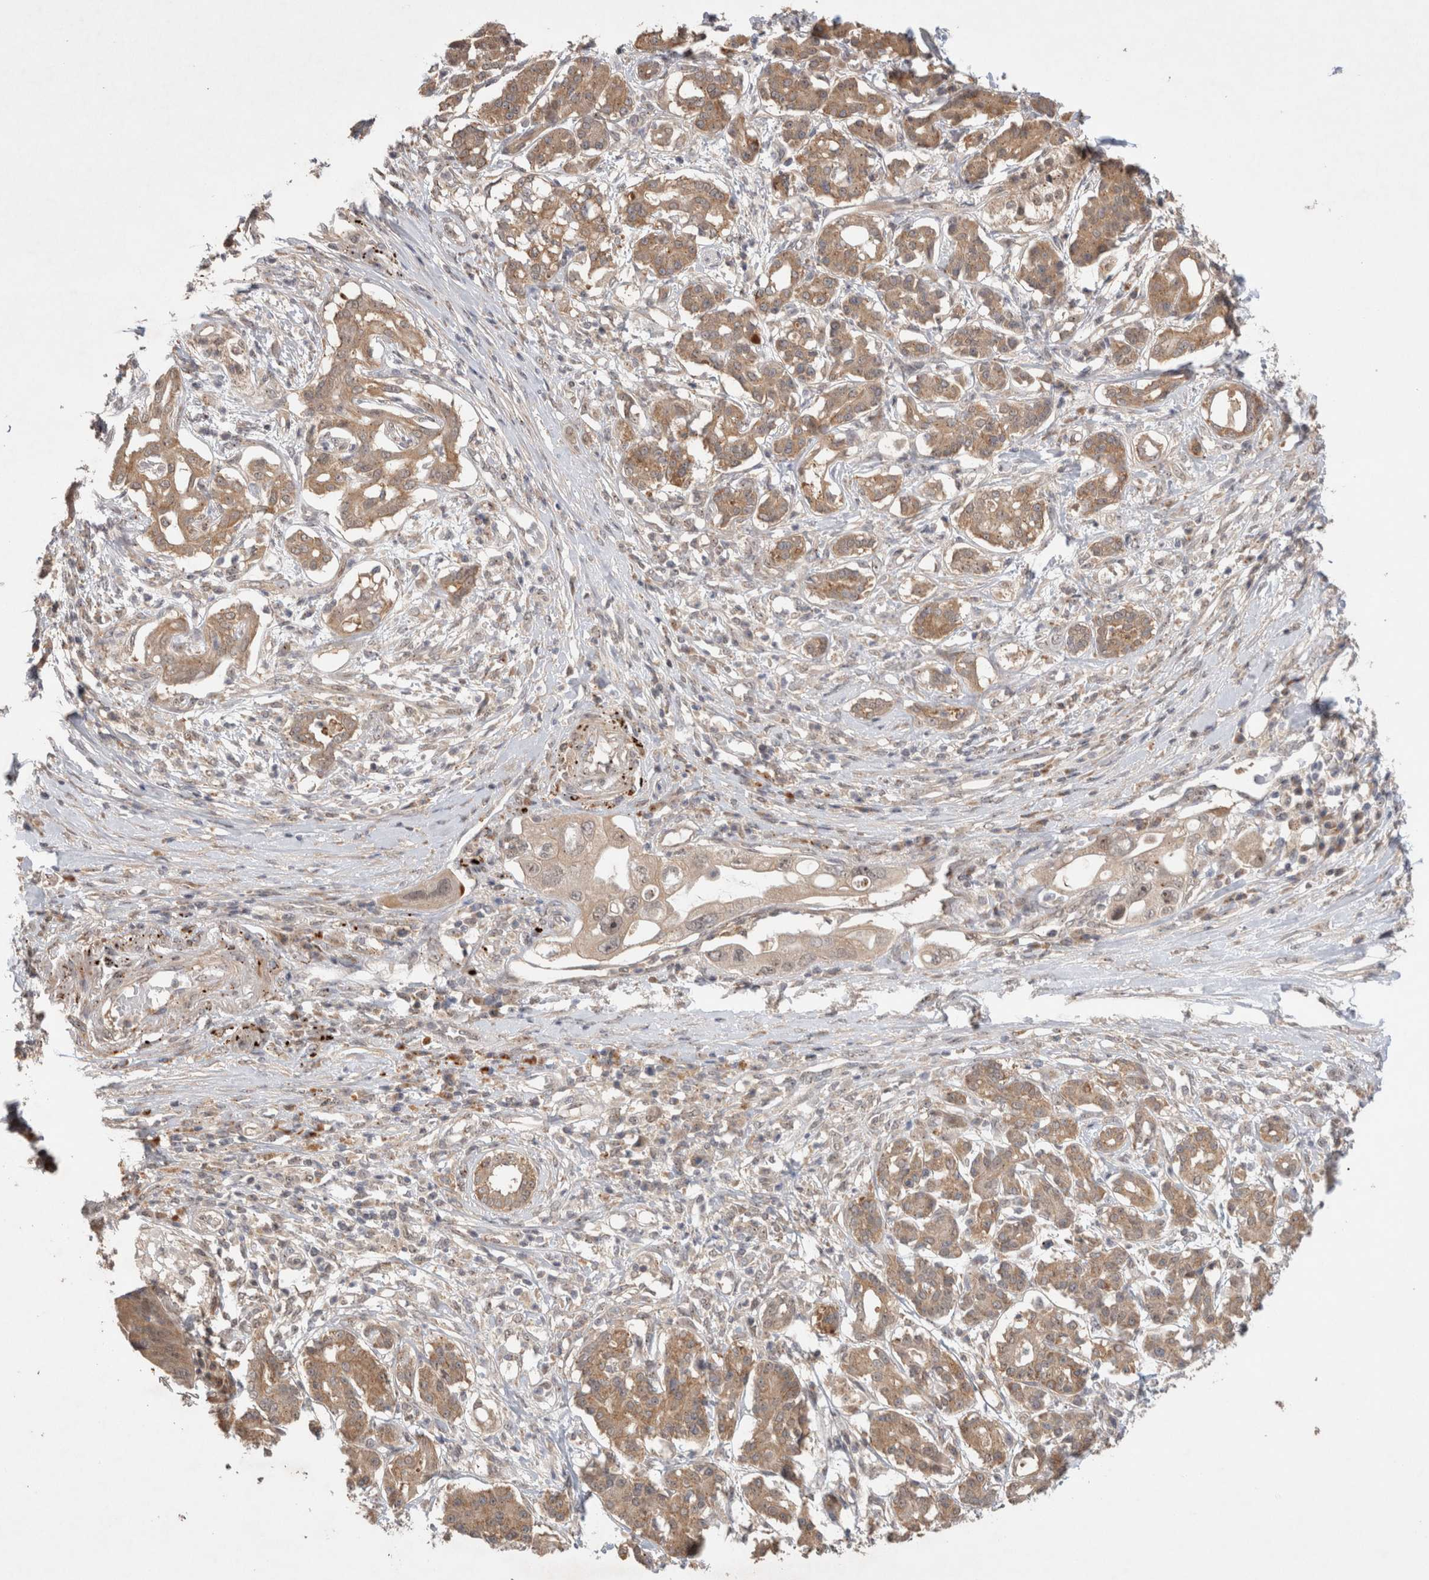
{"staining": {"intensity": "moderate", "quantity": ">75%", "location": "cytoplasmic/membranous"}, "tissue": "pancreatic cancer", "cell_type": "Tumor cells", "image_type": "cancer", "snomed": [{"axis": "morphology", "description": "Adenocarcinoma, NOS"}, {"axis": "topography", "description": "Pancreas"}], "caption": "A photomicrograph of pancreatic cancer (adenocarcinoma) stained for a protein shows moderate cytoplasmic/membranous brown staining in tumor cells. Using DAB (brown) and hematoxylin (blue) stains, captured at high magnification using brightfield microscopy.", "gene": "SLC29A1", "patient": {"sex": "female", "age": 56}}